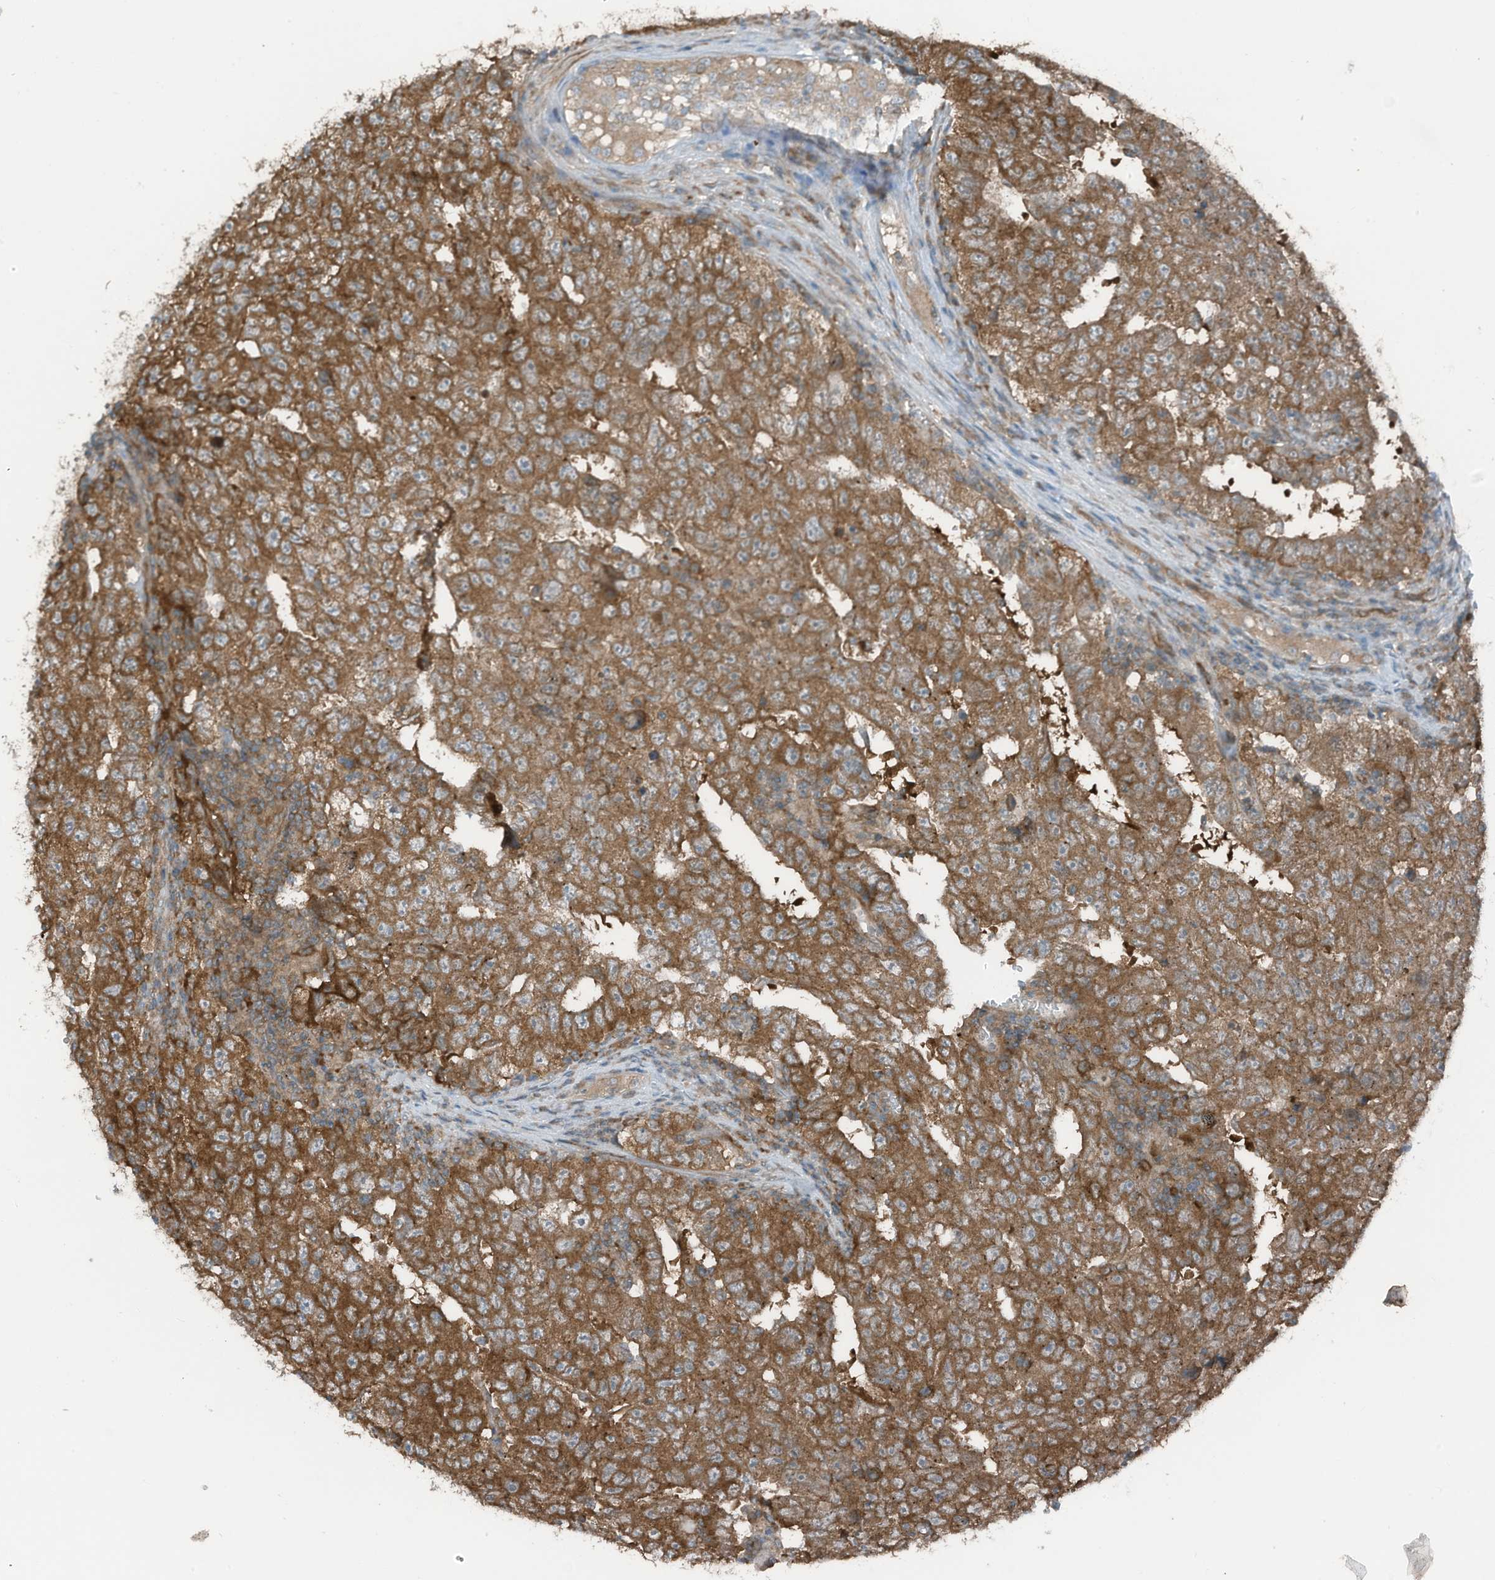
{"staining": {"intensity": "moderate", "quantity": ">75%", "location": "cytoplasmic/membranous"}, "tissue": "testis cancer", "cell_type": "Tumor cells", "image_type": "cancer", "snomed": [{"axis": "morphology", "description": "Carcinoma, Embryonal, NOS"}, {"axis": "topography", "description": "Testis"}], "caption": "Immunohistochemistry (IHC) (DAB (3,3'-diaminobenzidine)) staining of testis cancer (embryonal carcinoma) demonstrates moderate cytoplasmic/membranous protein expression in approximately >75% of tumor cells.", "gene": "TXNDC9", "patient": {"sex": "male", "age": 26}}